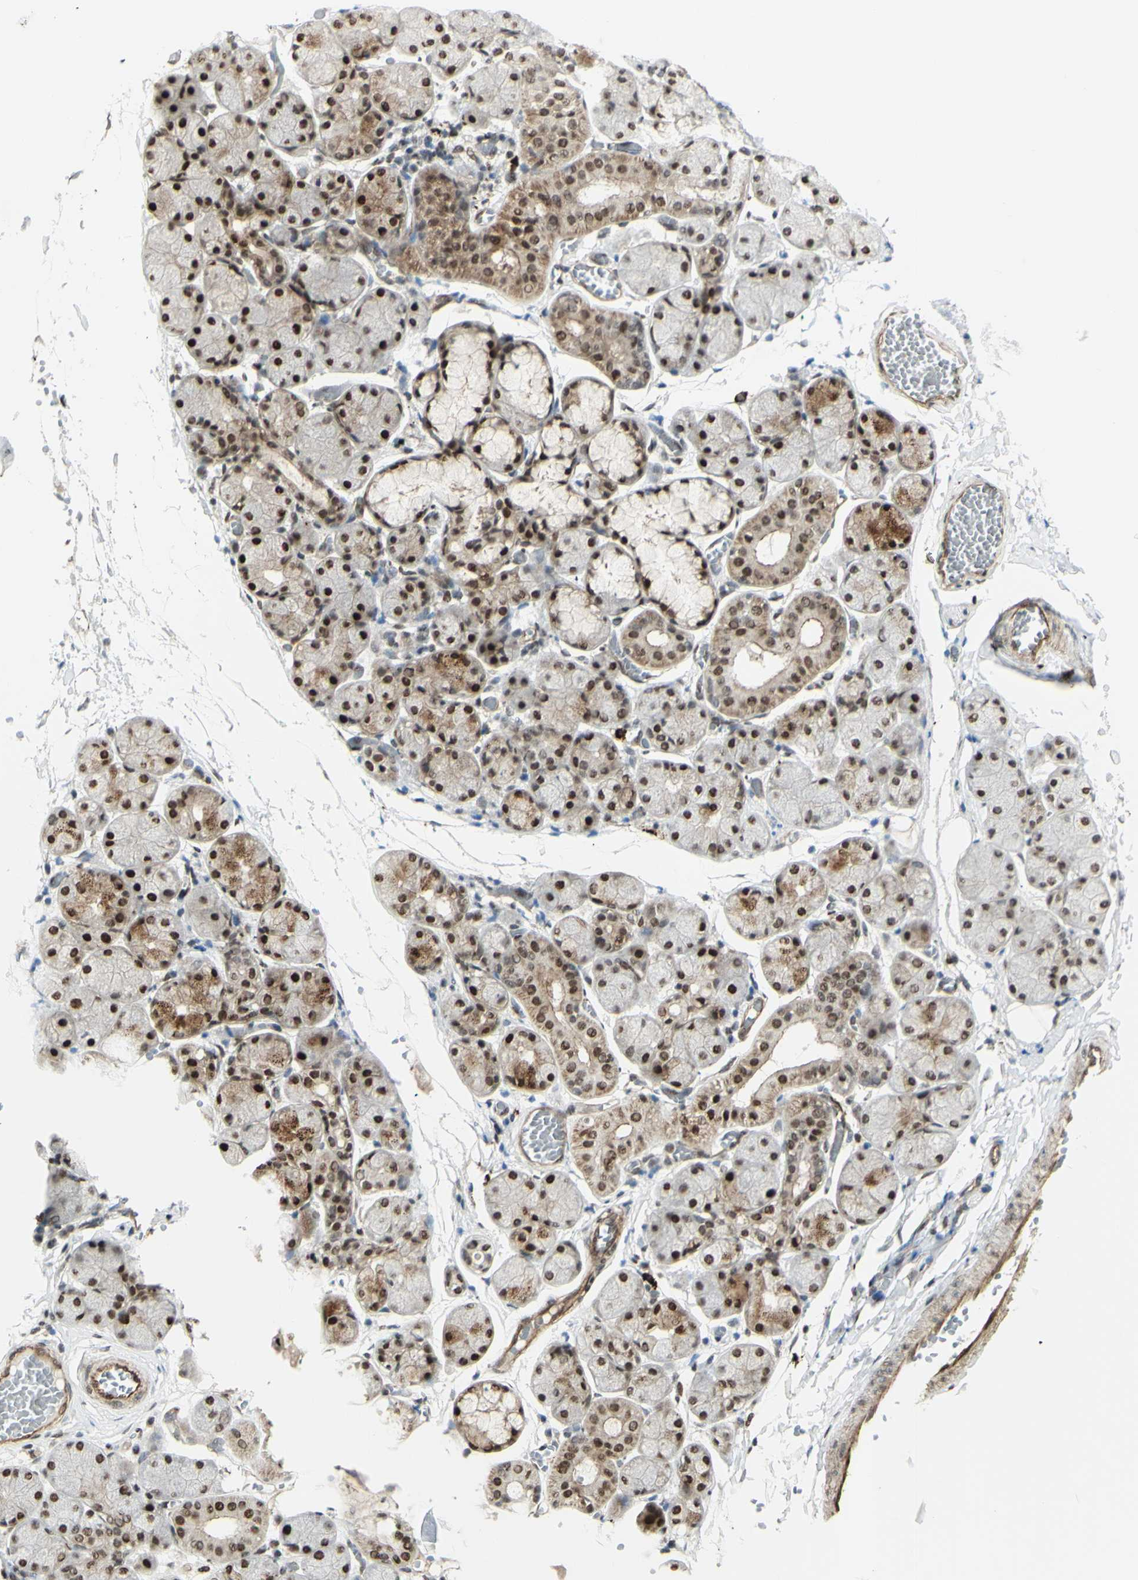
{"staining": {"intensity": "moderate", "quantity": ">75%", "location": "cytoplasmic/membranous,nuclear"}, "tissue": "salivary gland", "cell_type": "Glandular cells", "image_type": "normal", "snomed": [{"axis": "morphology", "description": "Normal tissue, NOS"}, {"axis": "topography", "description": "Salivary gland"}], "caption": "Brown immunohistochemical staining in benign human salivary gland demonstrates moderate cytoplasmic/membranous,nuclear staining in about >75% of glandular cells.", "gene": "ZMYM6", "patient": {"sex": "female", "age": 24}}